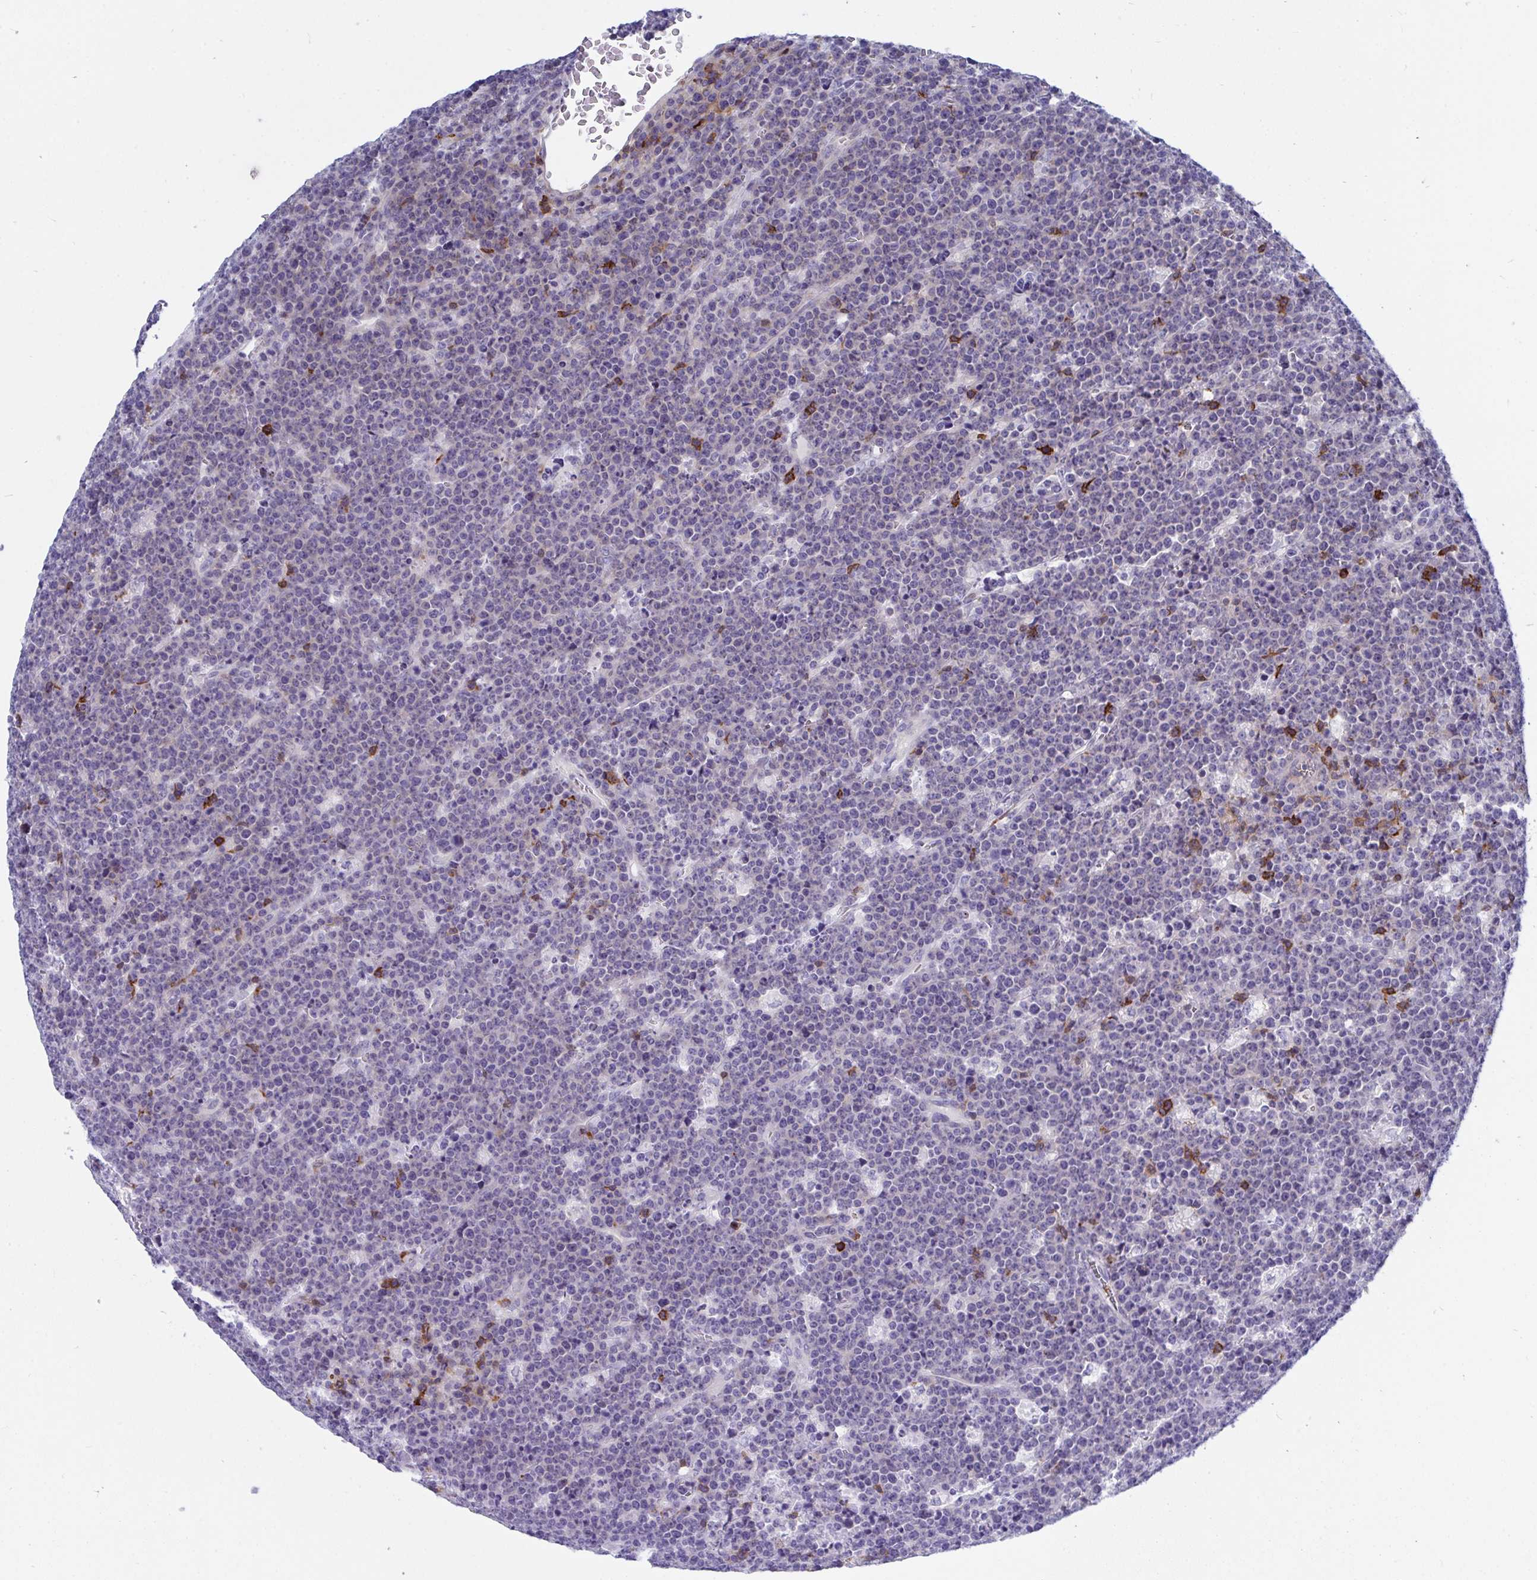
{"staining": {"intensity": "negative", "quantity": "none", "location": "none"}, "tissue": "lymphoma", "cell_type": "Tumor cells", "image_type": "cancer", "snomed": [{"axis": "morphology", "description": "Malignant lymphoma, non-Hodgkin's type, High grade"}, {"axis": "topography", "description": "Ovary"}], "caption": "The immunohistochemistry (IHC) image has no significant positivity in tumor cells of malignant lymphoma, non-Hodgkin's type (high-grade) tissue.", "gene": "FRMD3", "patient": {"sex": "female", "age": 56}}